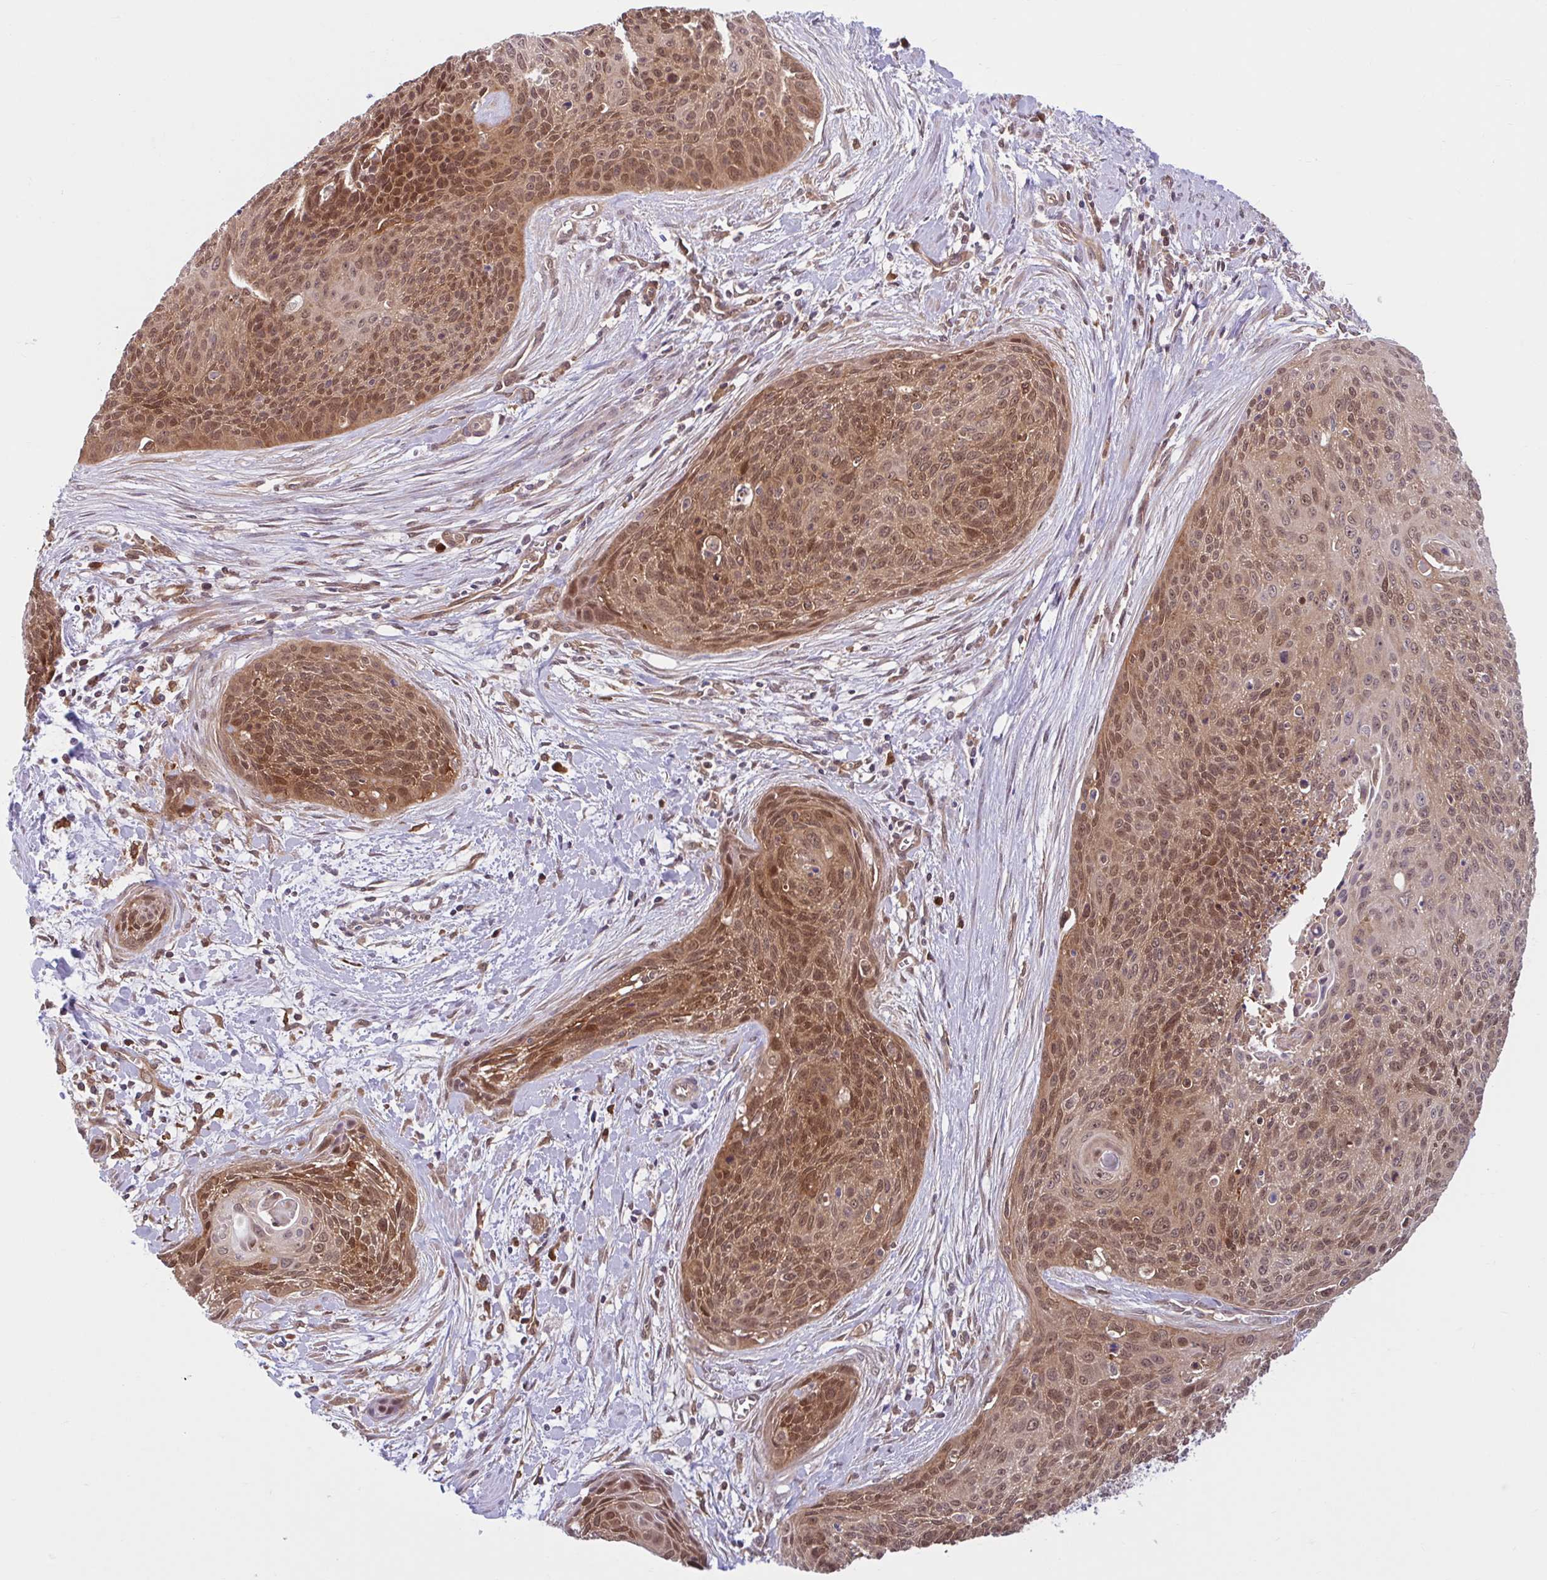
{"staining": {"intensity": "moderate", "quantity": ">75%", "location": "cytoplasmic/membranous,nuclear"}, "tissue": "cervical cancer", "cell_type": "Tumor cells", "image_type": "cancer", "snomed": [{"axis": "morphology", "description": "Squamous cell carcinoma, NOS"}, {"axis": "topography", "description": "Cervix"}], "caption": "Cervical squamous cell carcinoma stained with a brown dye shows moderate cytoplasmic/membranous and nuclear positive positivity in approximately >75% of tumor cells.", "gene": "HMBS", "patient": {"sex": "female", "age": 55}}